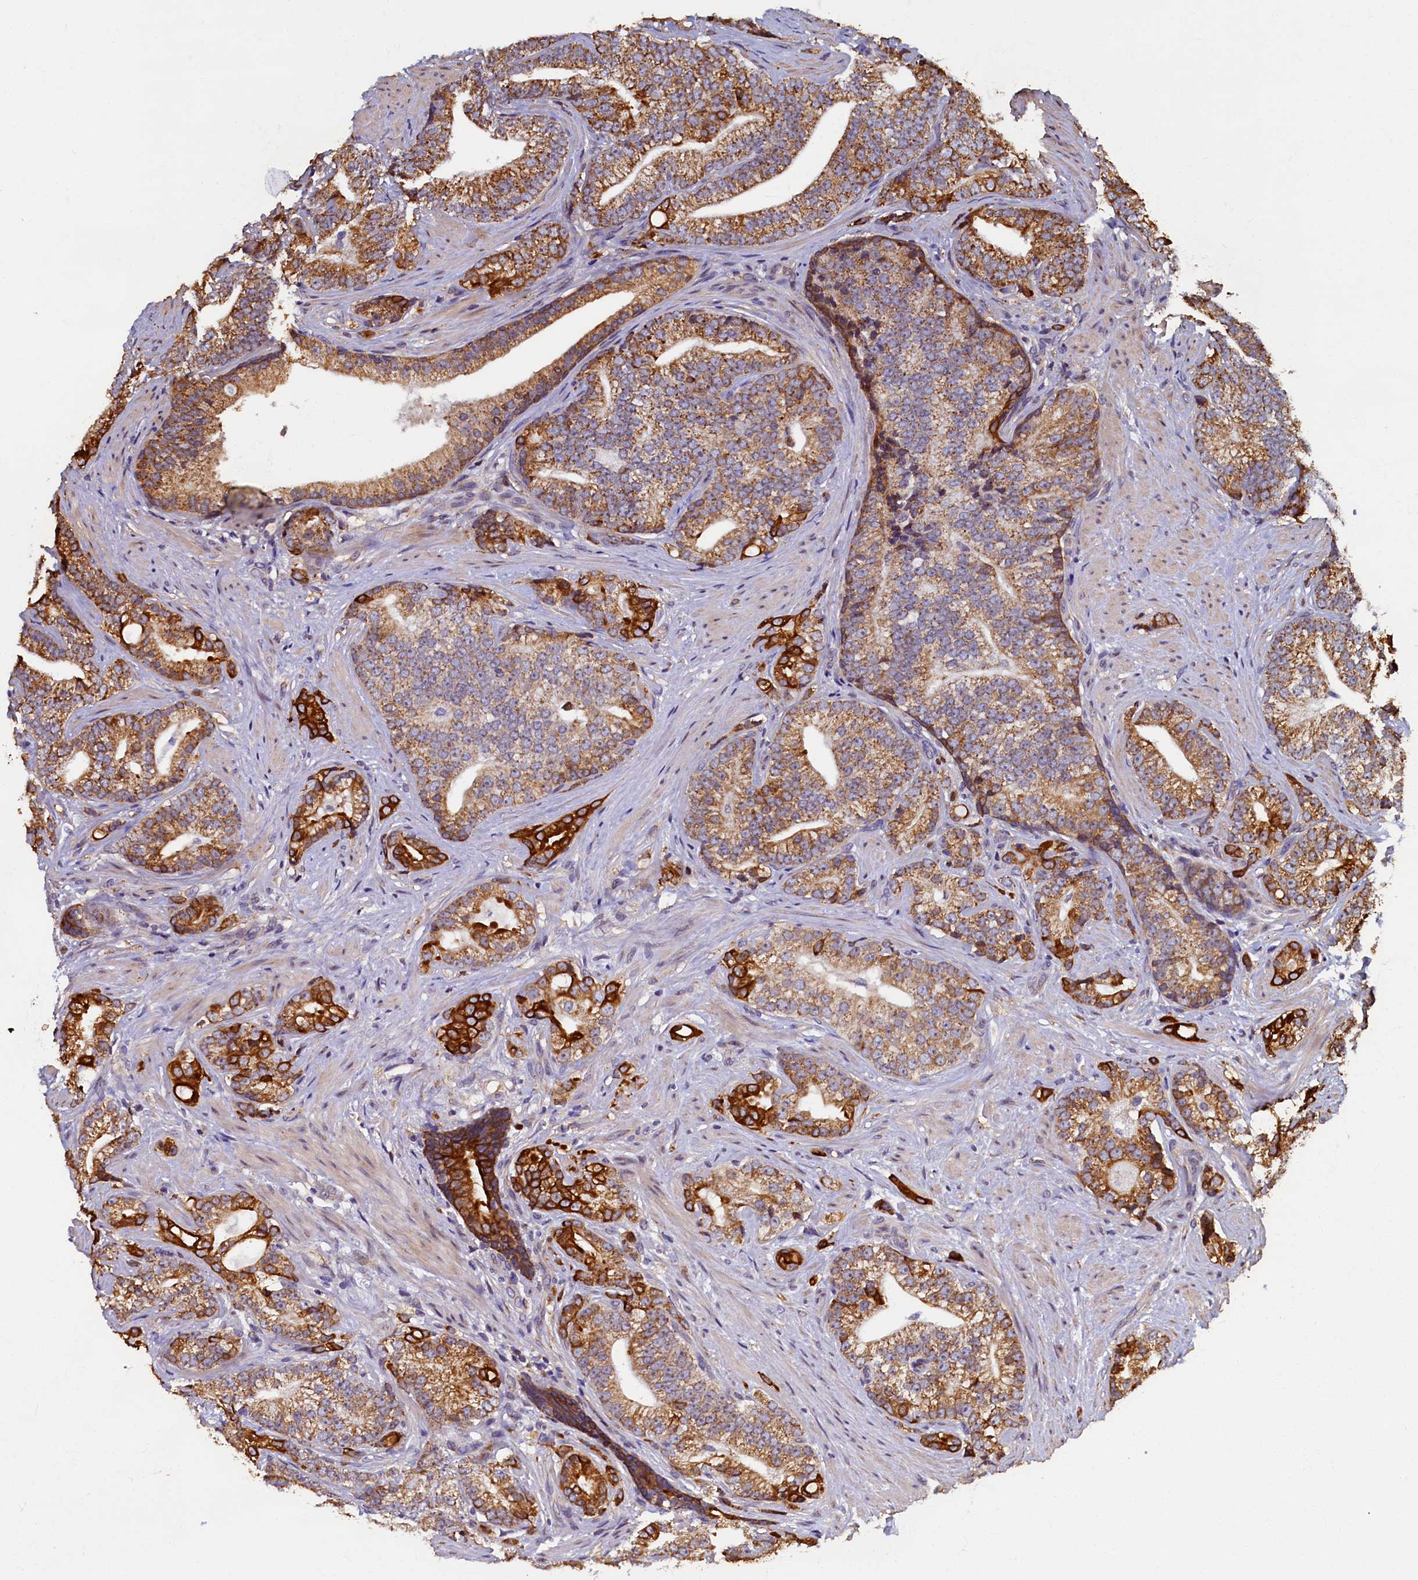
{"staining": {"intensity": "moderate", "quantity": ">75%", "location": "cytoplasmic/membranous"}, "tissue": "prostate cancer", "cell_type": "Tumor cells", "image_type": "cancer", "snomed": [{"axis": "morphology", "description": "Adenocarcinoma, Low grade"}, {"axis": "topography", "description": "Prostate"}], "caption": "Tumor cells display medium levels of moderate cytoplasmic/membranous staining in about >75% of cells in prostate cancer (low-grade adenocarcinoma).", "gene": "NCKAP5L", "patient": {"sex": "male", "age": 71}}